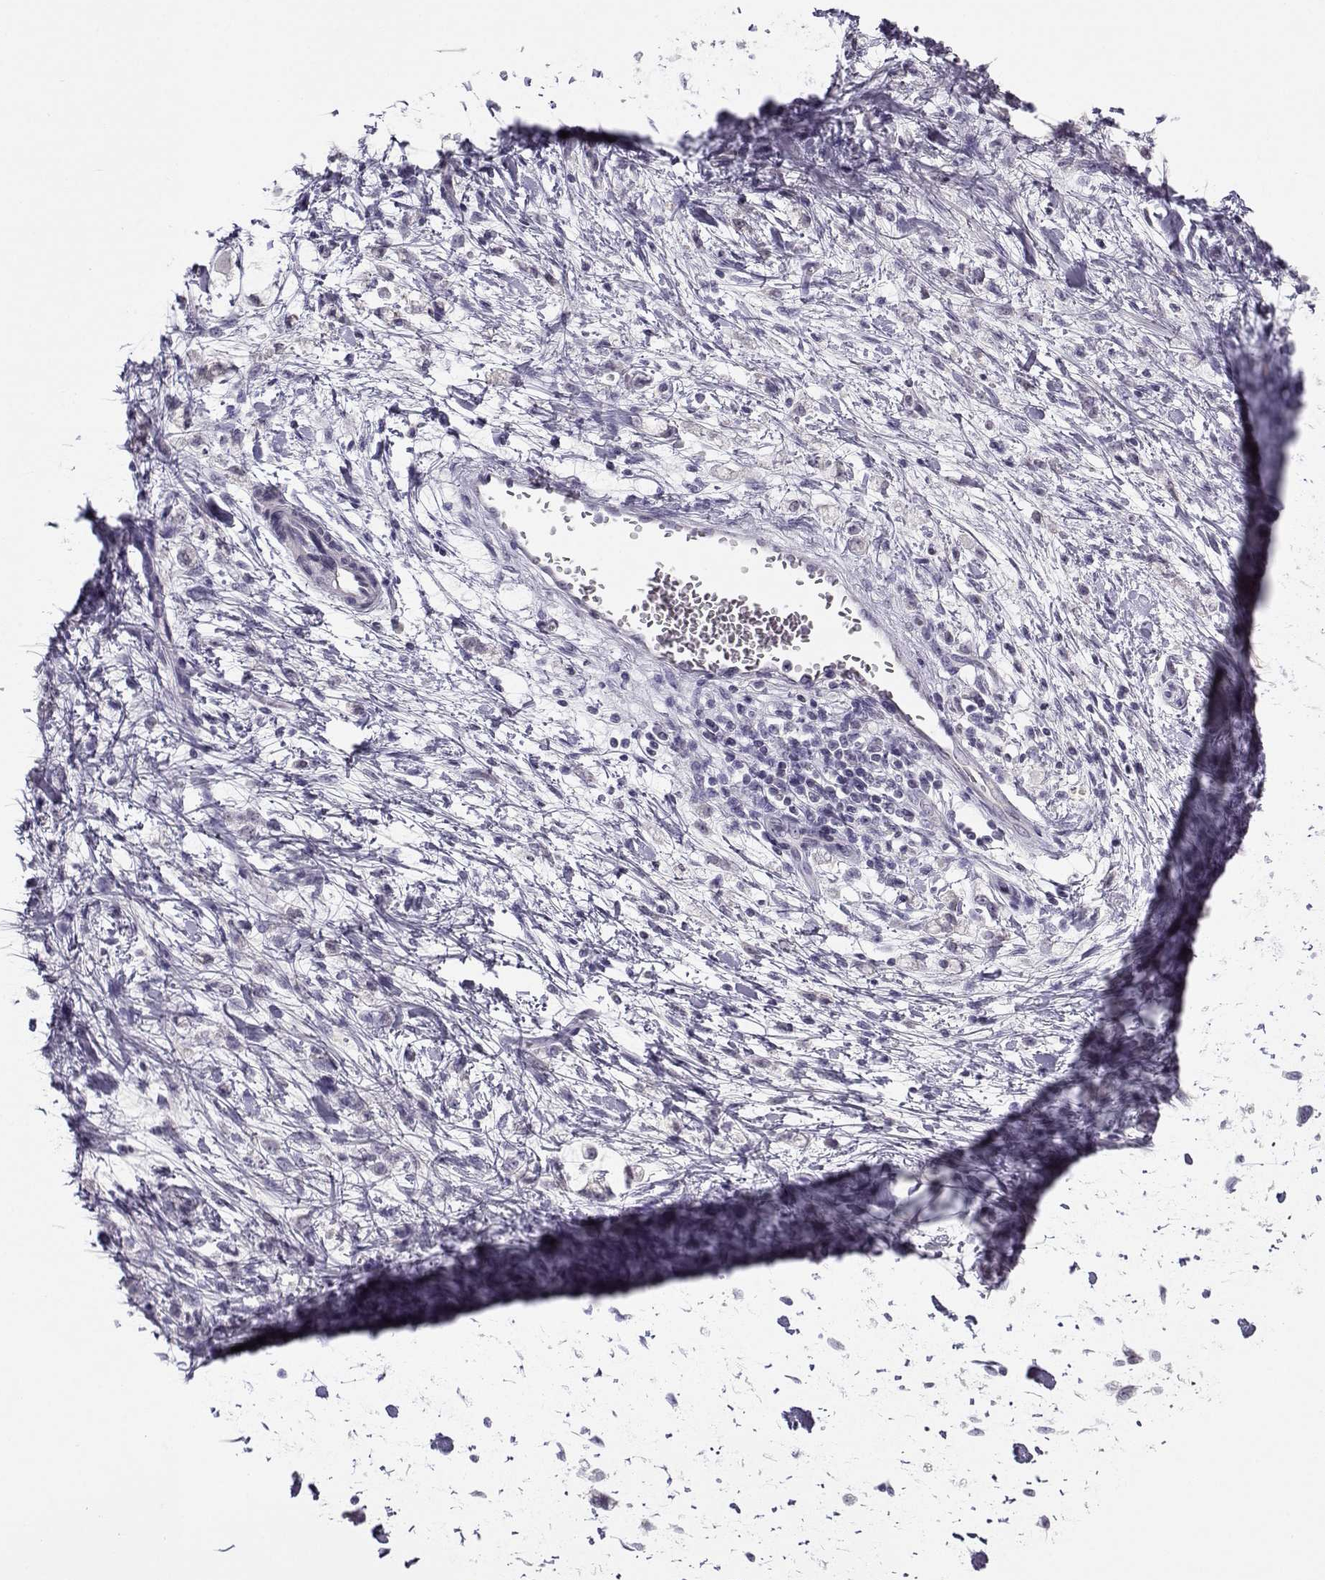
{"staining": {"intensity": "negative", "quantity": "none", "location": "none"}, "tissue": "stomach cancer", "cell_type": "Tumor cells", "image_type": "cancer", "snomed": [{"axis": "morphology", "description": "Adenocarcinoma, NOS"}, {"axis": "topography", "description": "Stomach"}], "caption": "Micrograph shows no protein staining in tumor cells of stomach cancer (adenocarcinoma) tissue.", "gene": "CFAP77", "patient": {"sex": "female", "age": 60}}